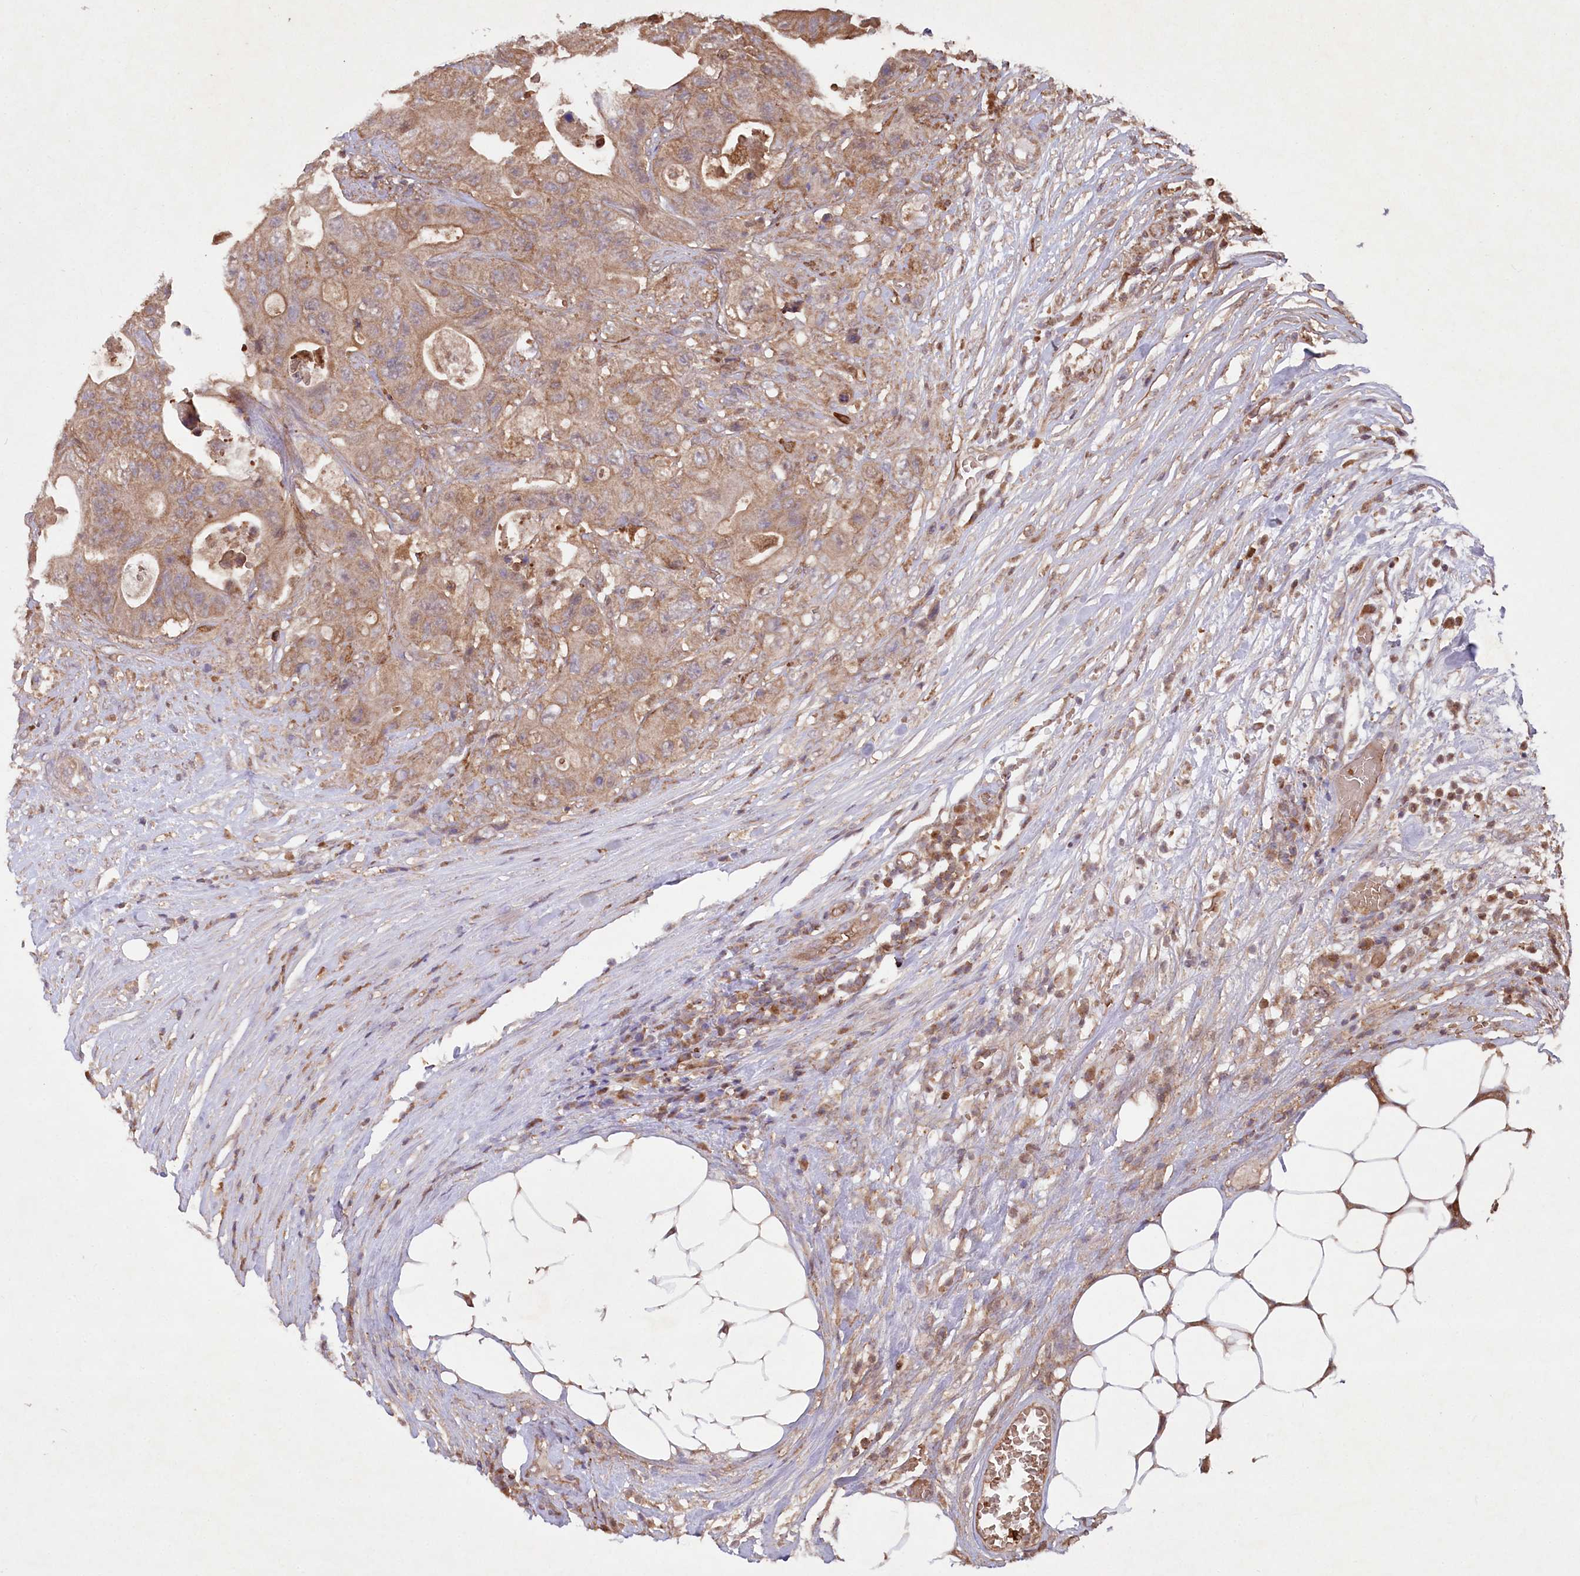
{"staining": {"intensity": "moderate", "quantity": ">75%", "location": "cytoplasmic/membranous"}, "tissue": "colorectal cancer", "cell_type": "Tumor cells", "image_type": "cancer", "snomed": [{"axis": "morphology", "description": "Adenocarcinoma, NOS"}, {"axis": "topography", "description": "Colon"}], "caption": "Immunohistochemical staining of adenocarcinoma (colorectal) reveals medium levels of moderate cytoplasmic/membranous positivity in approximately >75% of tumor cells.", "gene": "LSG1", "patient": {"sex": "female", "age": 46}}